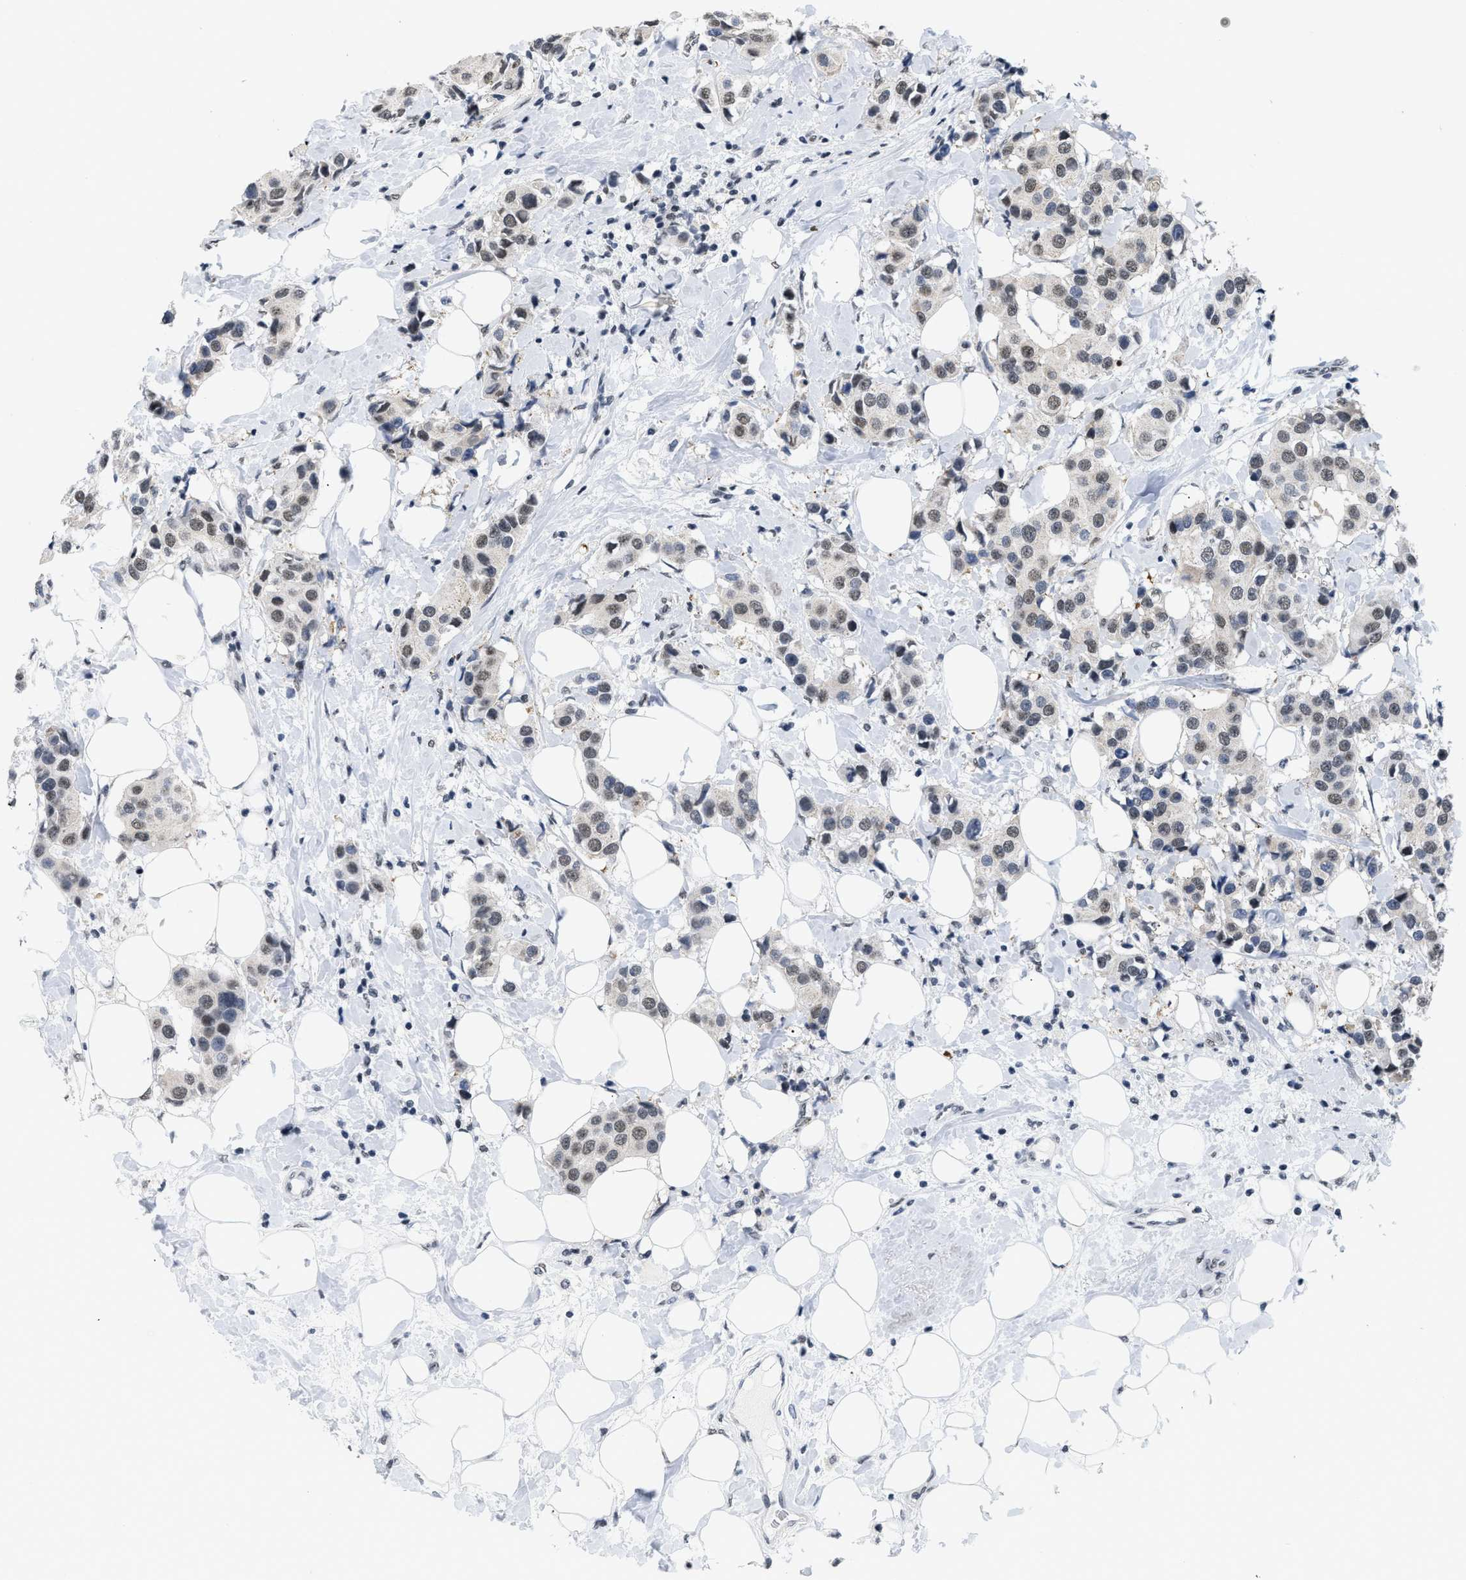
{"staining": {"intensity": "weak", "quantity": ">75%", "location": "nuclear"}, "tissue": "breast cancer", "cell_type": "Tumor cells", "image_type": "cancer", "snomed": [{"axis": "morphology", "description": "Normal tissue, NOS"}, {"axis": "morphology", "description": "Duct carcinoma"}, {"axis": "topography", "description": "Breast"}], "caption": "The immunohistochemical stain shows weak nuclear staining in tumor cells of breast cancer (intraductal carcinoma) tissue. The protein is stained brown, and the nuclei are stained in blue (DAB (3,3'-diaminobenzidine) IHC with brightfield microscopy, high magnification).", "gene": "RAF1", "patient": {"sex": "female", "age": 39}}